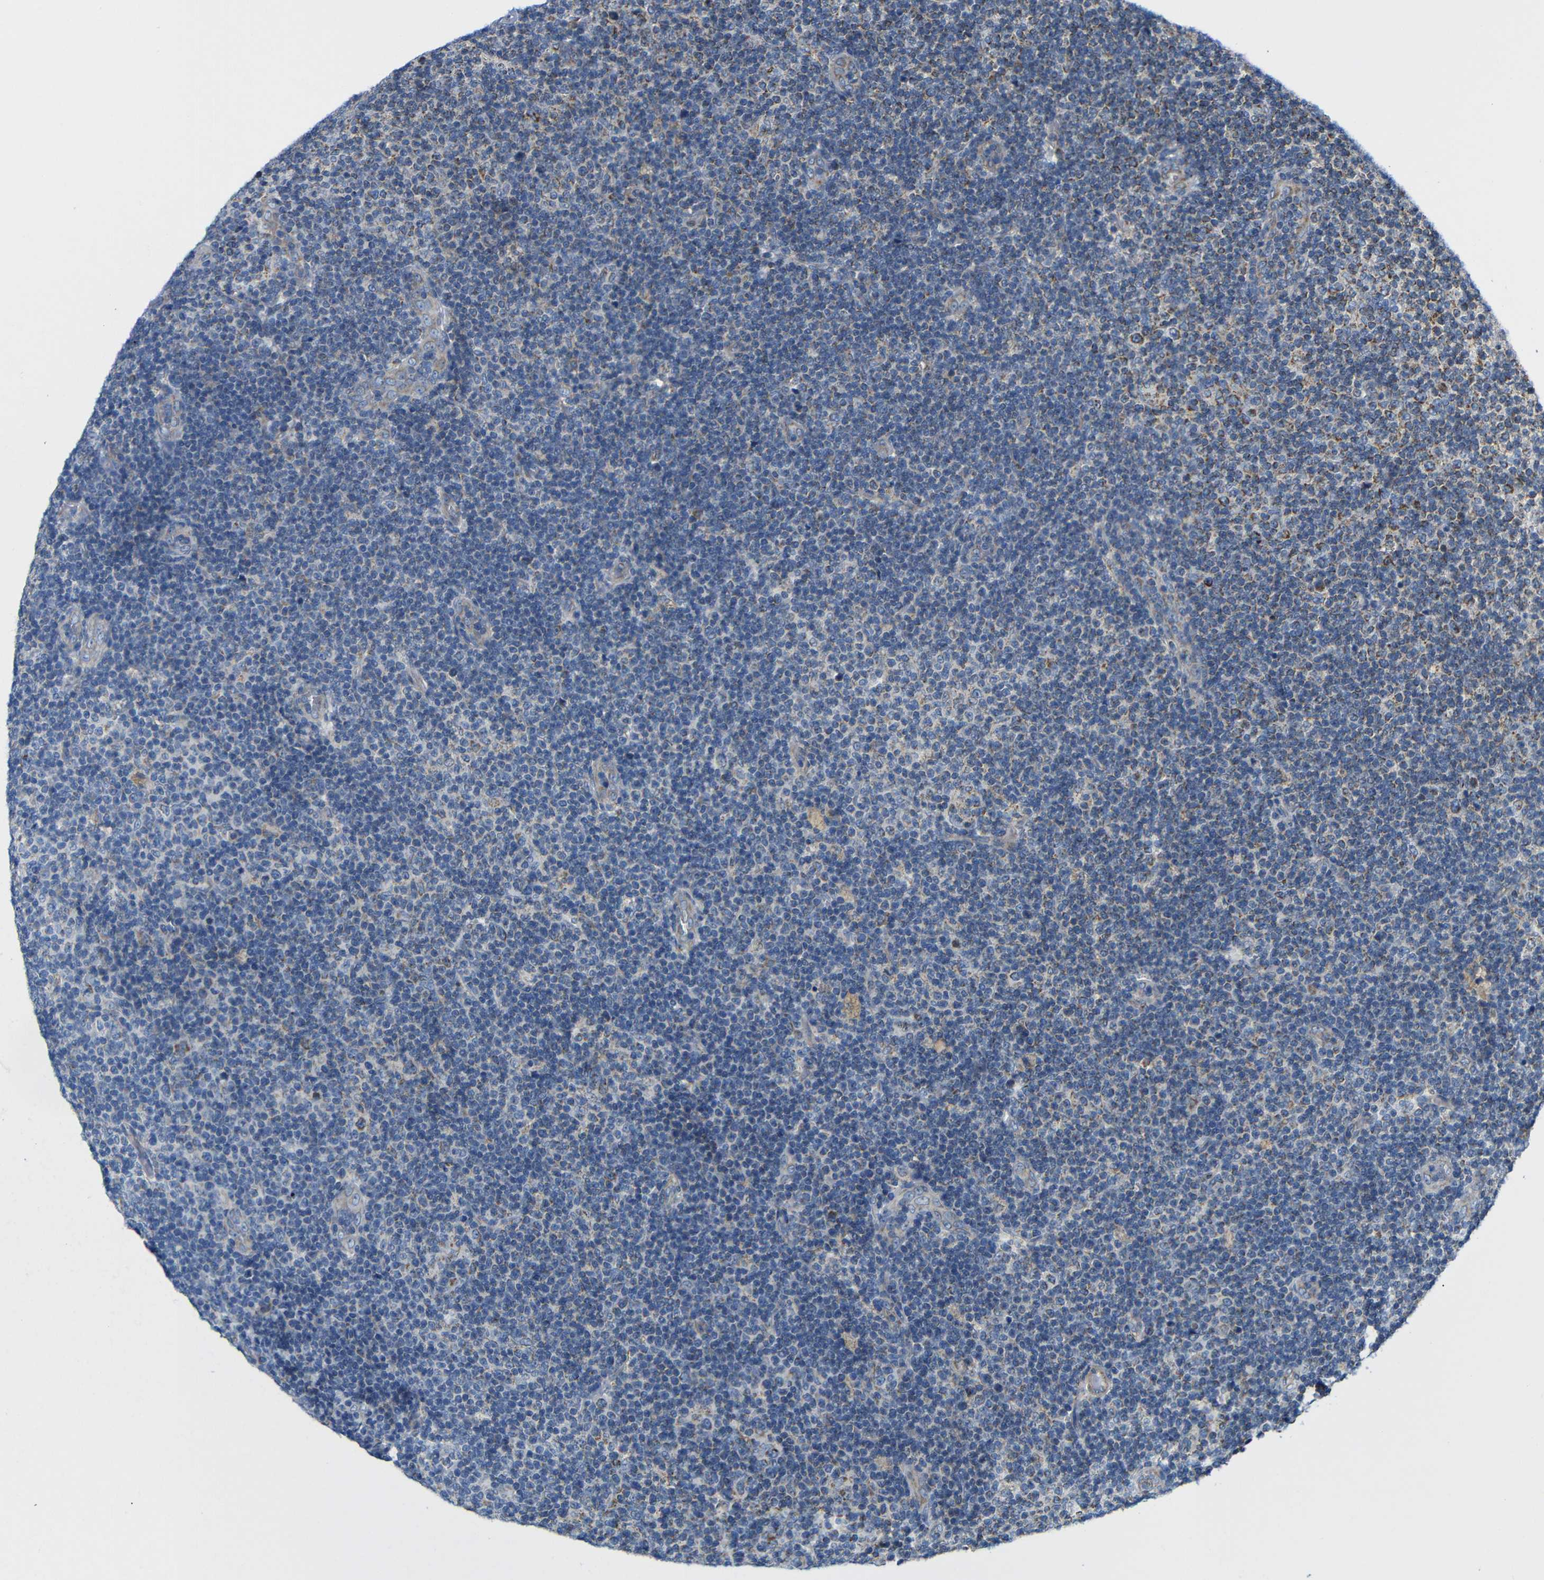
{"staining": {"intensity": "moderate", "quantity": "<25%", "location": "cytoplasmic/membranous"}, "tissue": "lymphoma", "cell_type": "Tumor cells", "image_type": "cancer", "snomed": [{"axis": "morphology", "description": "Malignant lymphoma, non-Hodgkin's type, Low grade"}, {"axis": "topography", "description": "Lymph node"}], "caption": "Immunohistochemistry (IHC) photomicrograph of neoplastic tissue: human lymphoma stained using IHC demonstrates low levels of moderate protein expression localized specifically in the cytoplasmic/membranous of tumor cells, appearing as a cytoplasmic/membranous brown color.", "gene": "FAM171B", "patient": {"sex": "male", "age": 83}}